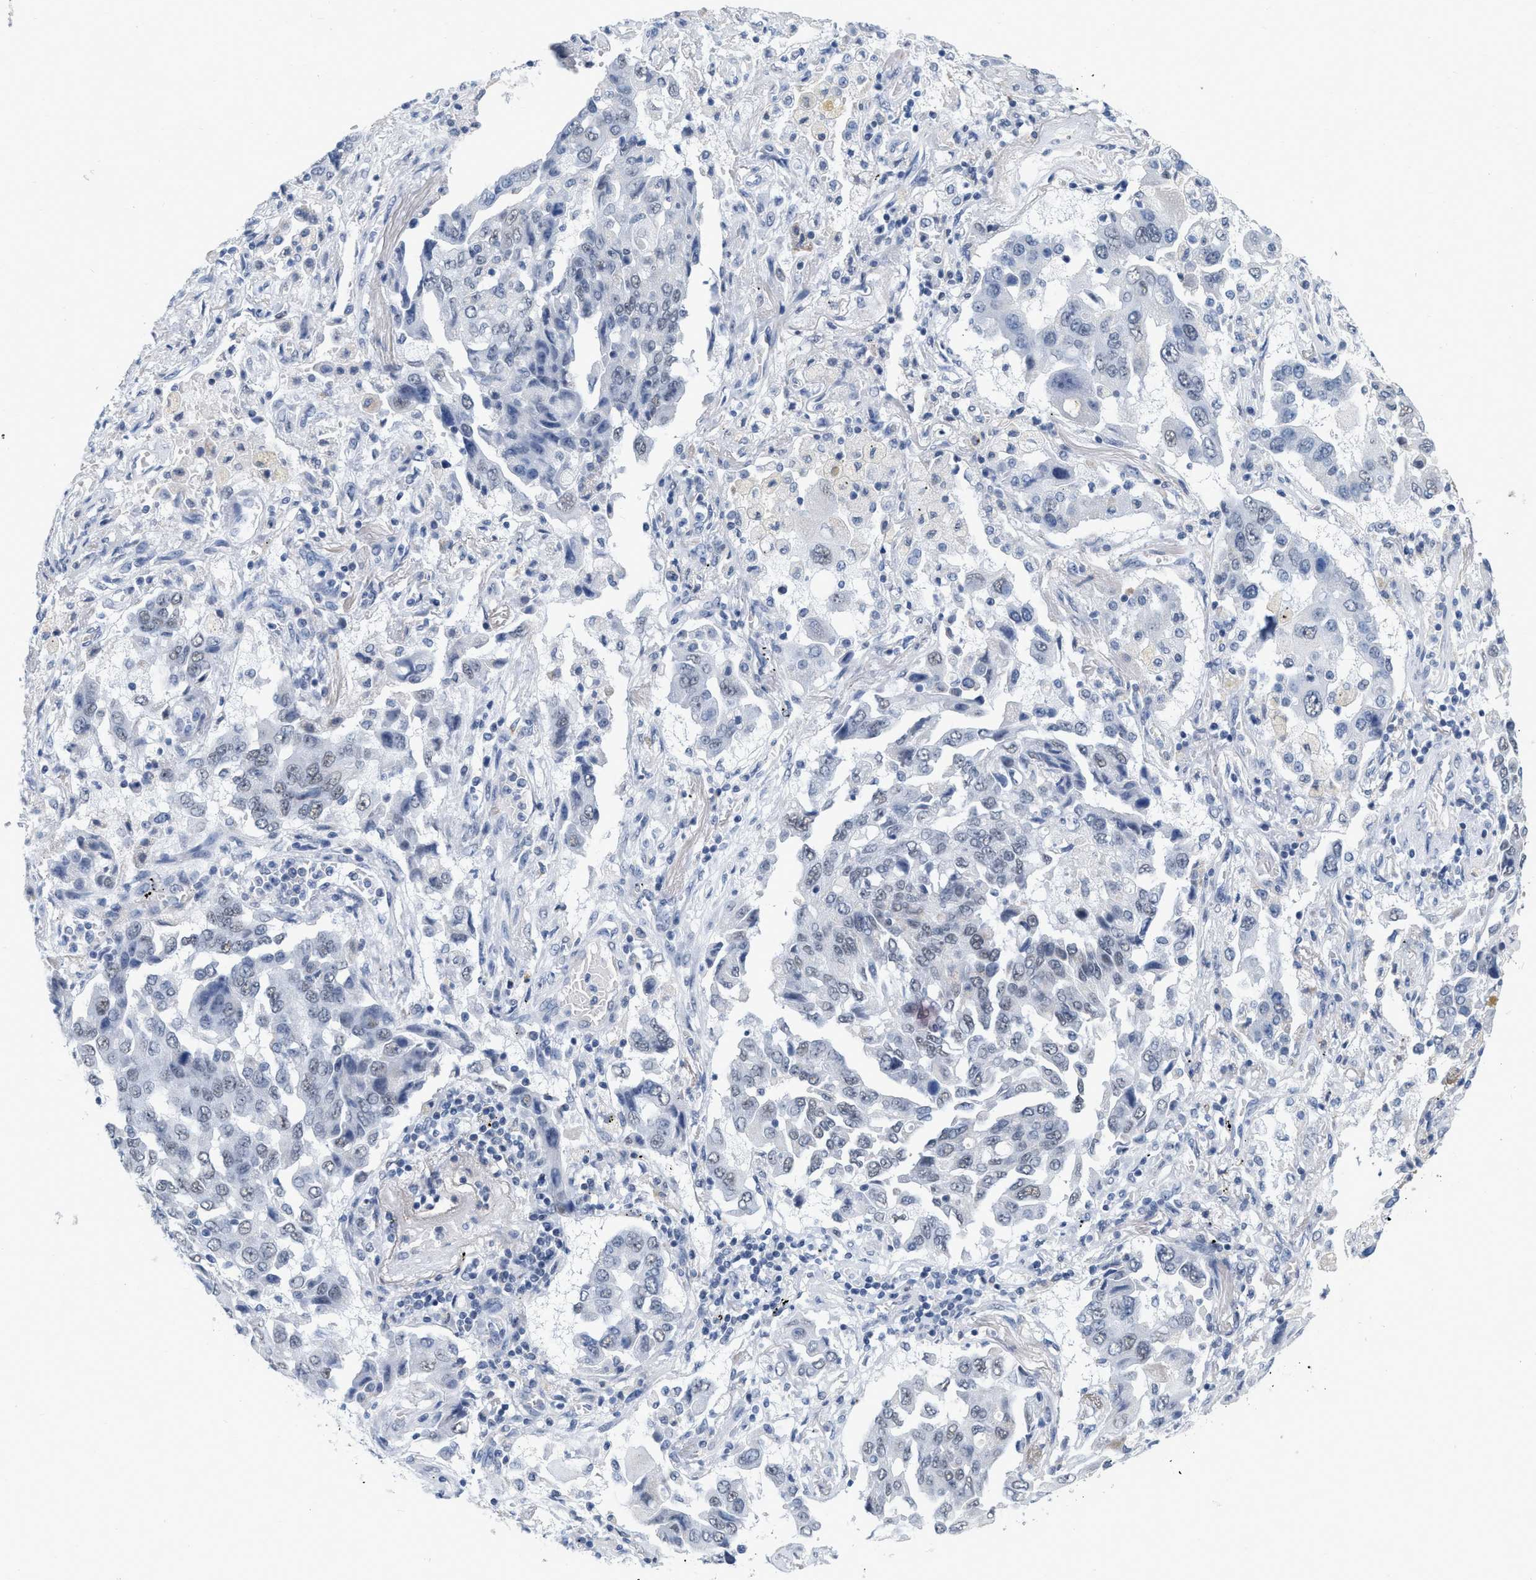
{"staining": {"intensity": "negative", "quantity": "none", "location": "none"}, "tissue": "lung cancer", "cell_type": "Tumor cells", "image_type": "cancer", "snomed": [{"axis": "morphology", "description": "Adenocarcinoma, NOS"}, {"axis": "topography", "description": "Lung"}], "caption": "The IHC photomicrograph has no significant positivity in tumor cells of lung cancer (adenocarcinoma) tissue. (DAB immunohistochemistry (IHC), high magnification).", "gene": "XIRP1", "patient": {"sex": "female", "age": 65}}